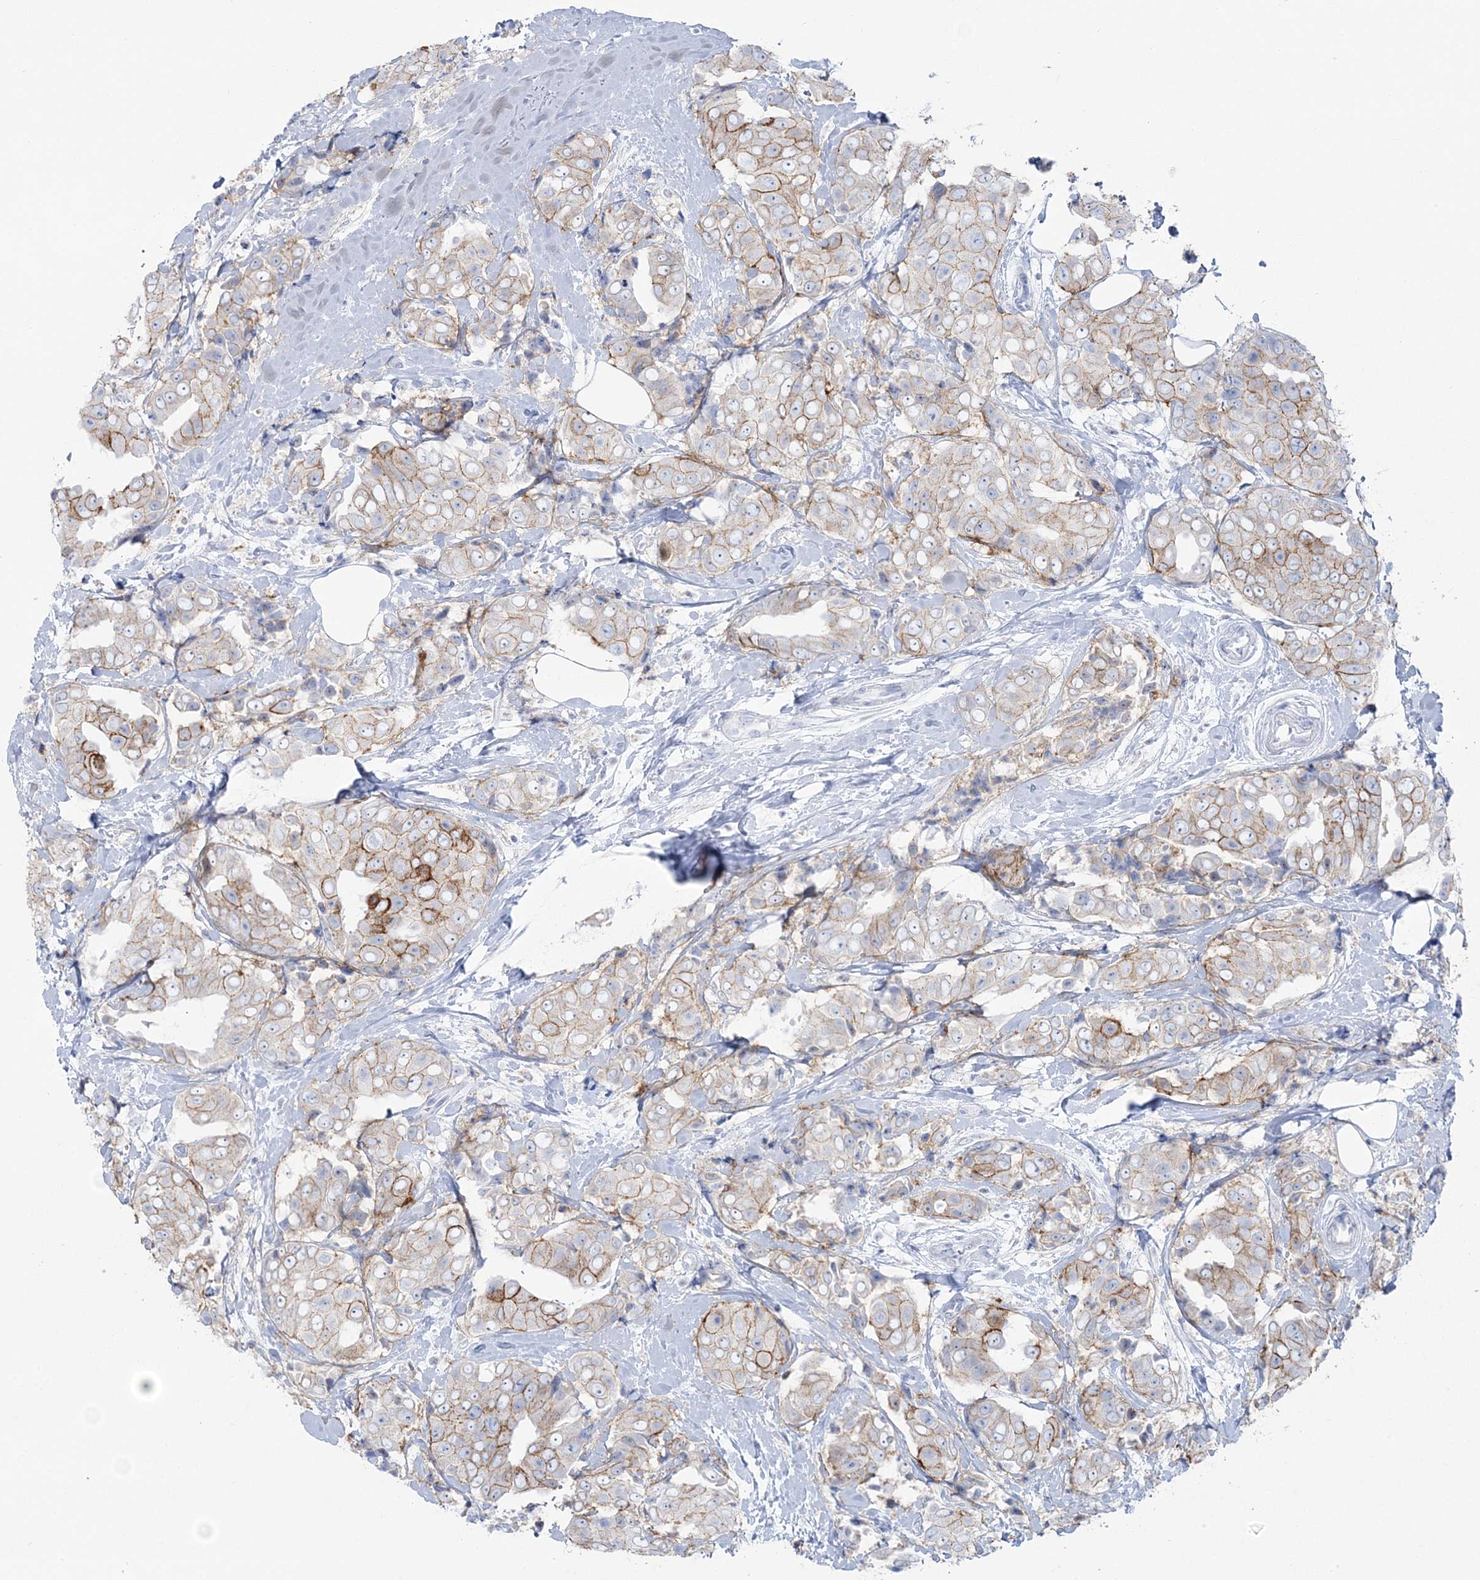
{"staining": {"intensity": "moderate", "quantity": "25%-75%", "location": "cytoplasmic/membranous"}, "tissue": "breast cancer", "cell_type": "Tumor cells", "image_type": "cancer", "snomed": [{"axis": "morphology", "description": "Normal tissue, NOS"}, {"axis": "morphology", "description": "Duct carcinoma"}, {"axis": "topography", "description": "Breast"}], "caption": "Moderate cytoplasmic/membranous protein expression is present in approximately 25%-75% of tumor cells in breast infiltrating ductal carcinoma.", "gene": "ZNF843", "patient": {"sex": "female", "age": 39}}